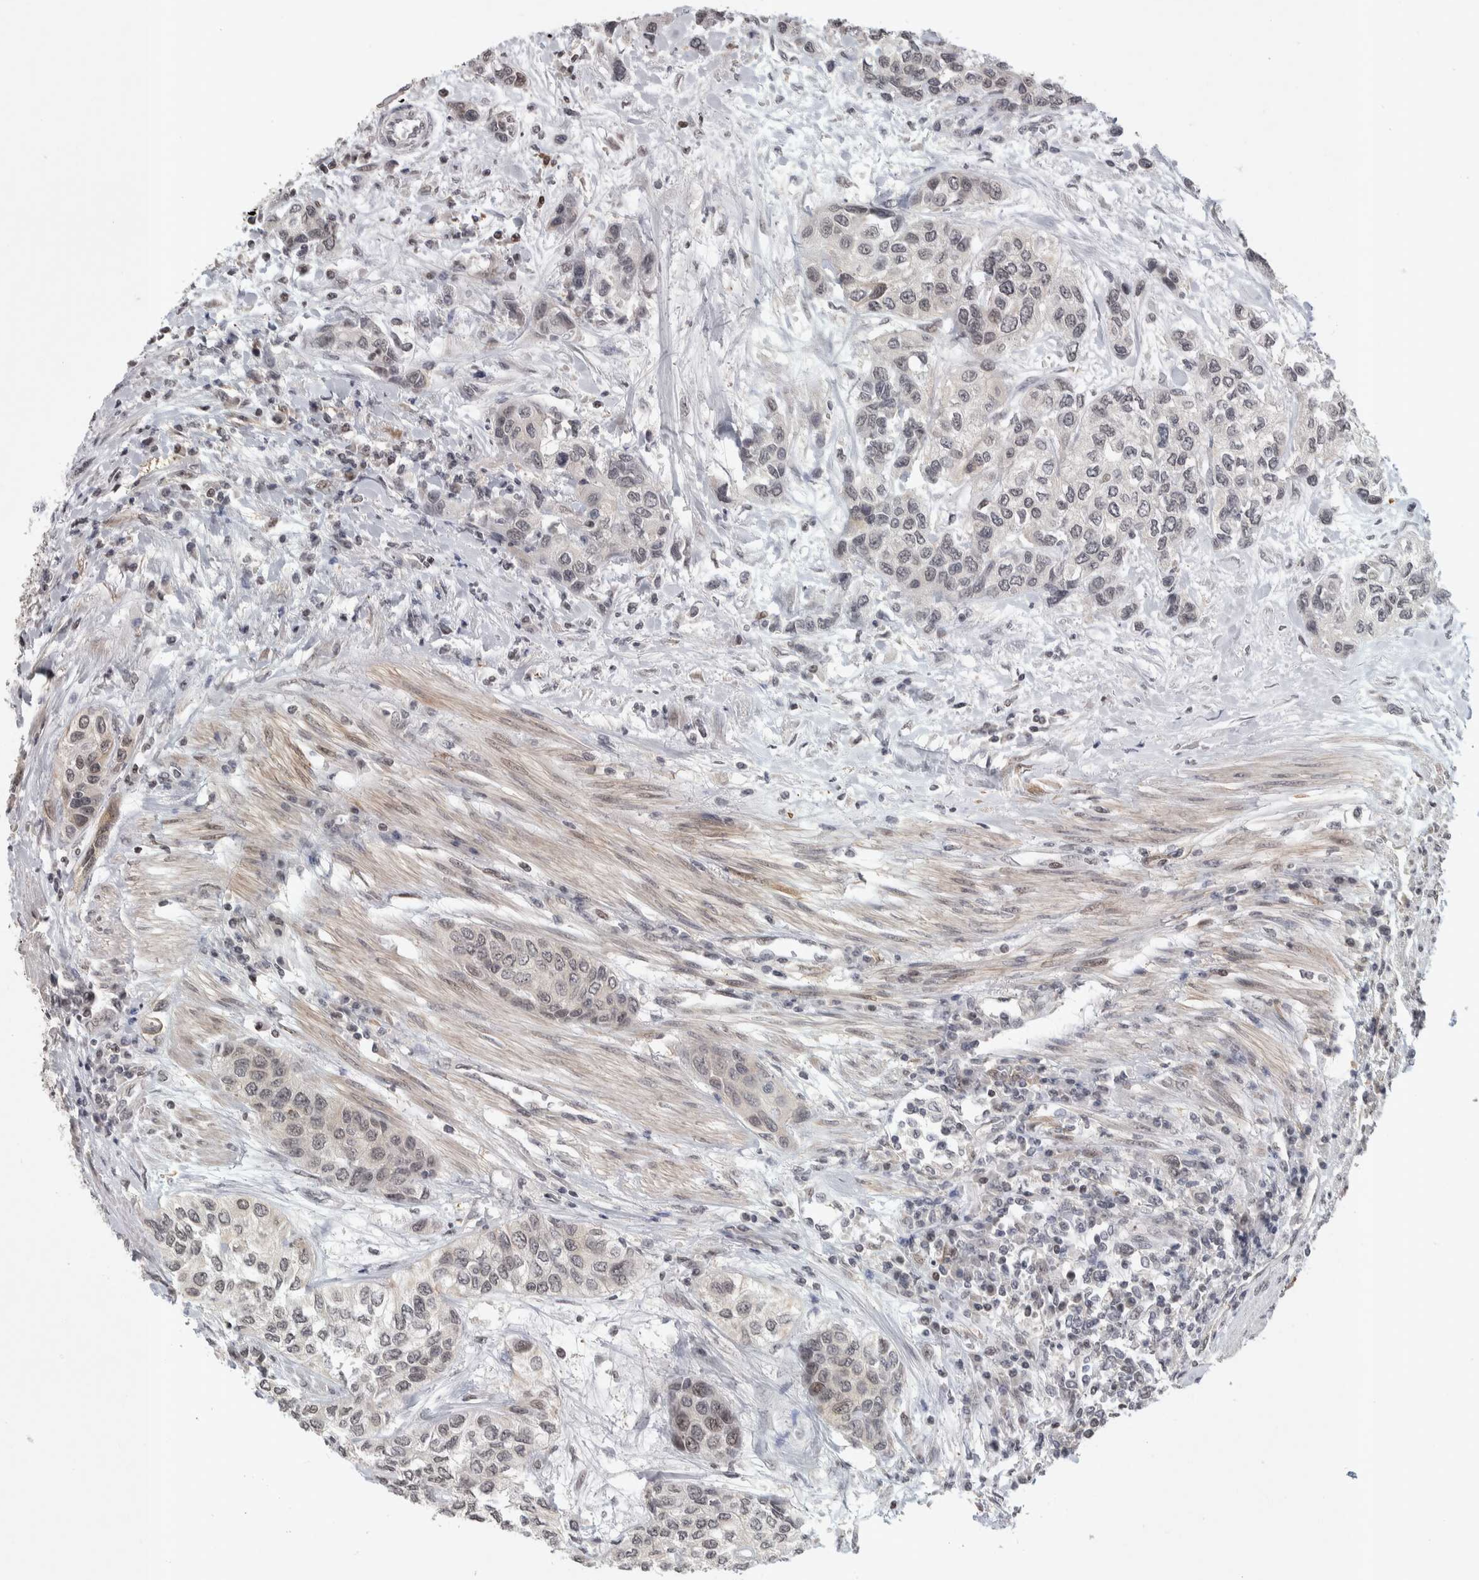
{"staining": {"intensity": "weak", "quantity": "<25%", "location": "nuclear"}, "tissue": "urothelial cancer", "cell_type": "Tumor cells", "image_type": "cancer", "snomed": [{"axis": "morphology", "description": "Urothelial carcinoma, High grade"}, {"axis": "topography", "description": "Urinary bladder"}], "caption": "The image displays no staining of tumor cells in high-grade urothelial carcinoma.", "gene": "ZSCAN21", "patient": {"sex": "female", "age": 56}}